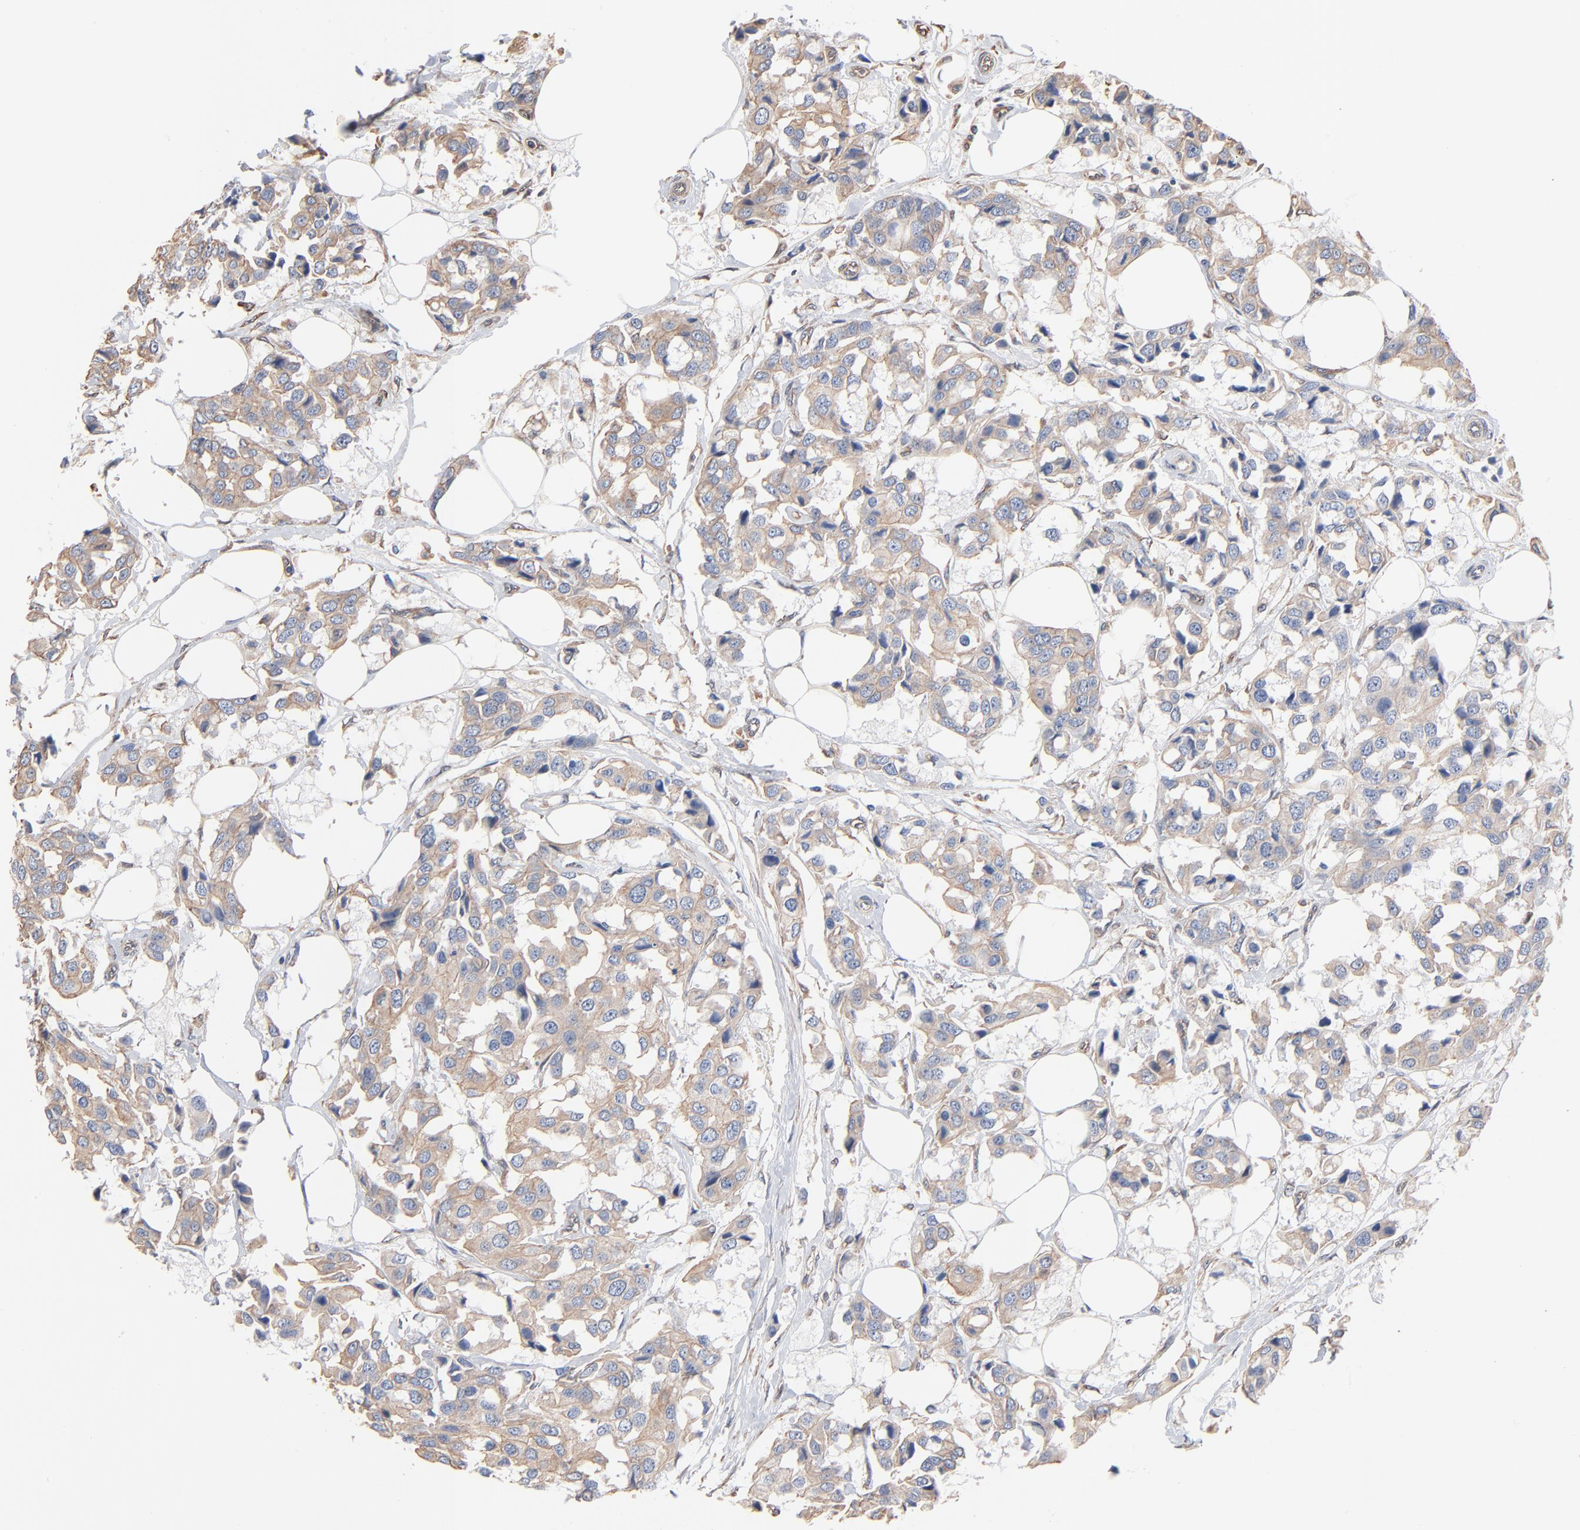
{"staining": {"intensity": "weak", "quantity": ">75%", "location": "cytoplasmic/membranous"}, "tissue": "breast cancer", "cell_type": "Tumor cells", "image_type": "cancer", "snomed": [{"axis": "morphology", "description": "Duct carcinoma"}, {"axis": "topography", "description": "Breast"}], "caption": "Immunohistochemical staining of breast cancer displays low levels of weak cytoplasmic/membranous expression in about >75% of tumor cells.", "gene": "ABCD4", "patient": {"sex": "female", "age": 80}}